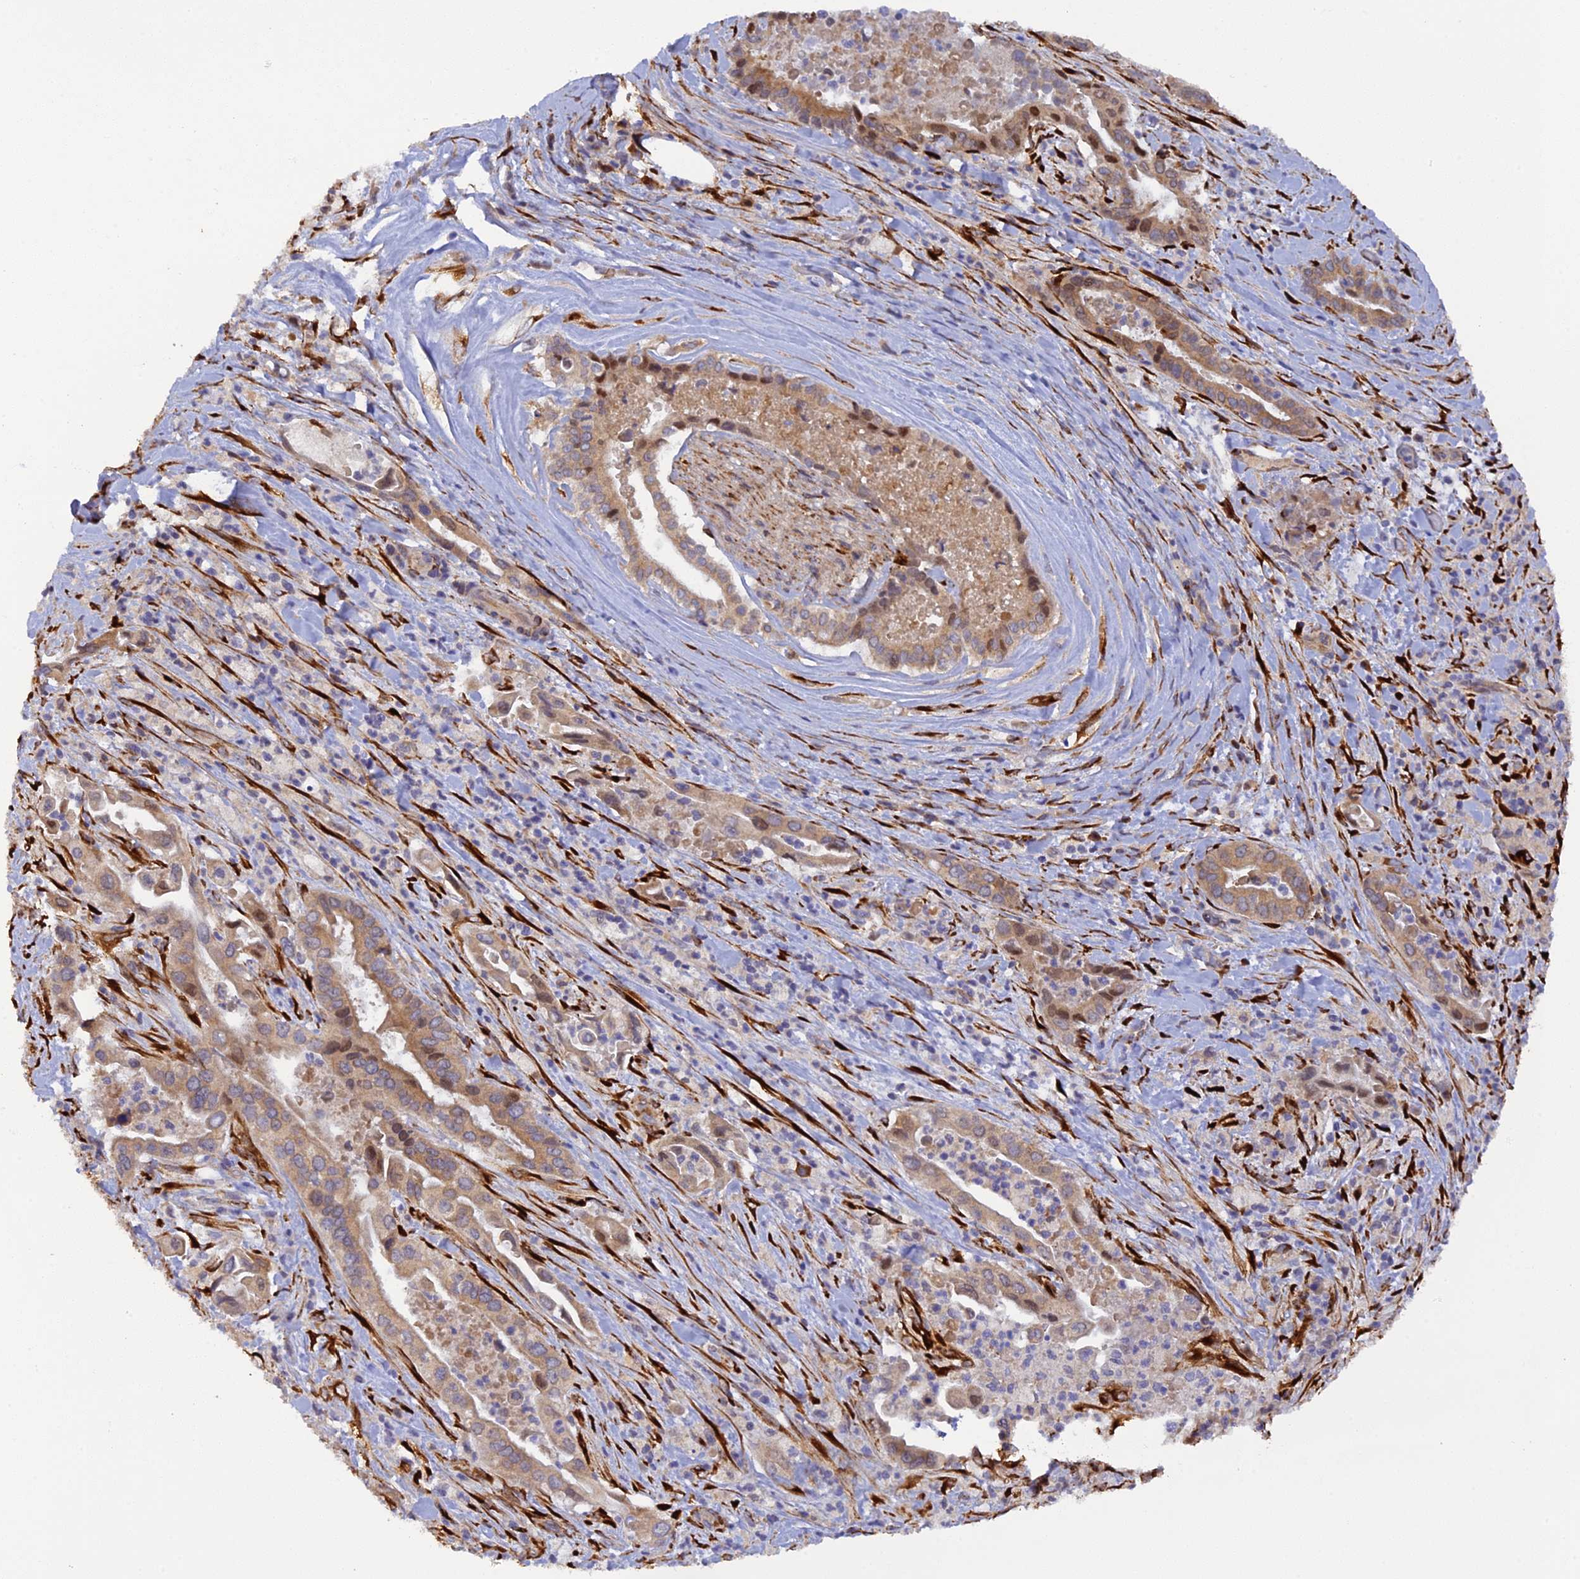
{"staining": {"intensity": "weak", "quantity": ">75%", "location": "cytoplasmic/membranous"}, "tissue": "pancreatic cancer", "cell_type": "Tumor cells", "image_type": "cancer", "snomed": [{"axis": "morphology", "description": "Adenocarcinoma, NOS"}, {"axis": "topography", "description": "Pancreas"}], "caption": "Protein analysis of pancreatic cancer tissue exhibits weak cytoplasmic/membranous staining in about >75% of tumor cells.", "gene": "P3H3", "patient": {"sex": "female", "age": 77}}